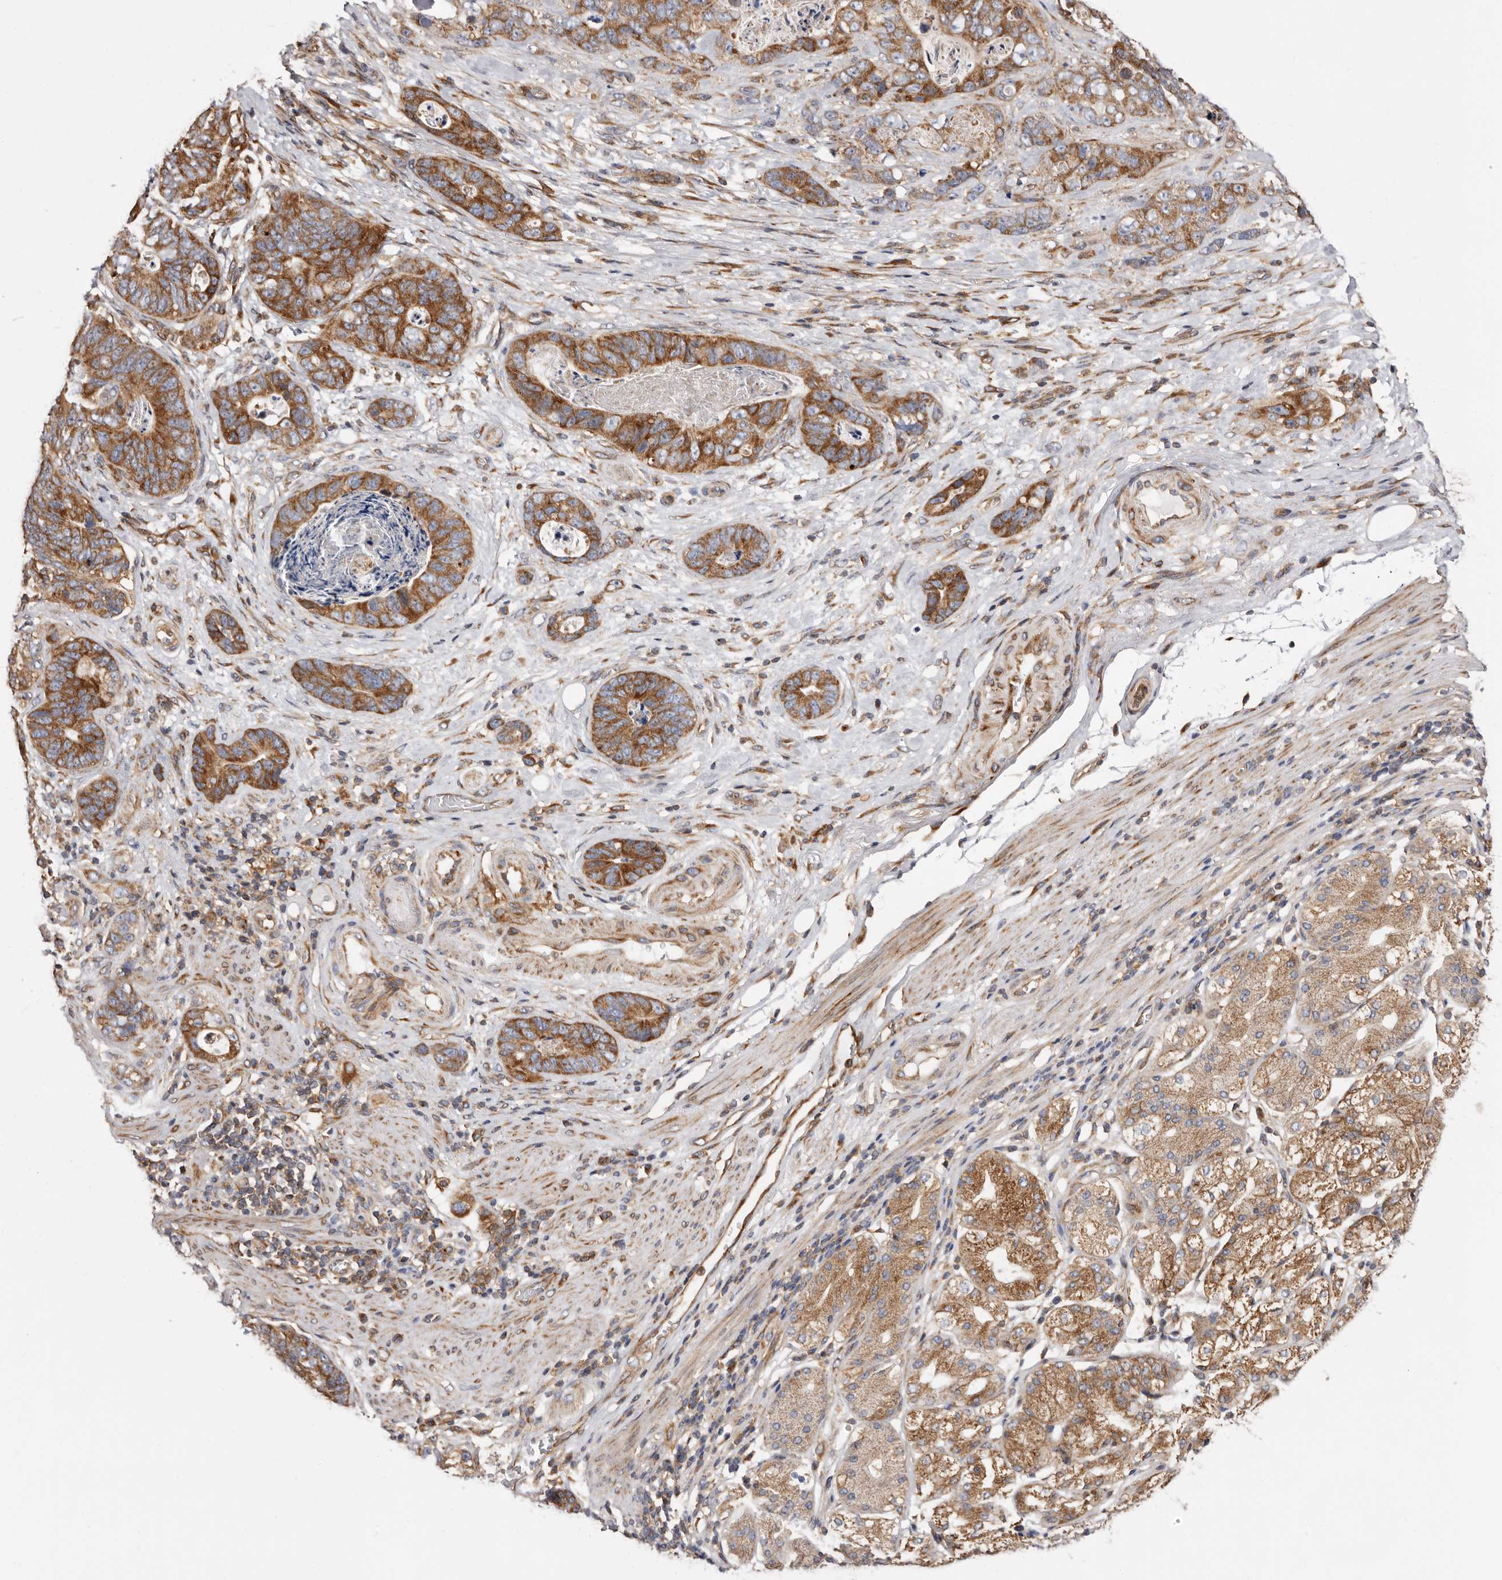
{"staining": {"intensity": "moderate", "quantity": ">75%", "location": "cytoplasmic/membranous"}, "tissue": "stomach cancer", "cell_type": "Tumor cells", "image_type": "cancer", "snomed": [{"axis": "morphology", "description": "Normal tissue, NOS"}, {"axis": "morphology", "description": "Adenocarcinoma, NOS"}, {"axis": "topography", "description": "Stomach"}], "caption": "Tumor cells reveal medium levels of moderate cytoplasmic/membranous staining in about >75% of cells in adenocarcinoma (stomach). (DAB (3,3'-diaminobenzidine) = brown stain, brightfield microscopy at high magnification).", "gene": "COQ8B", "patient": {"sex": "female", "age": 89}}